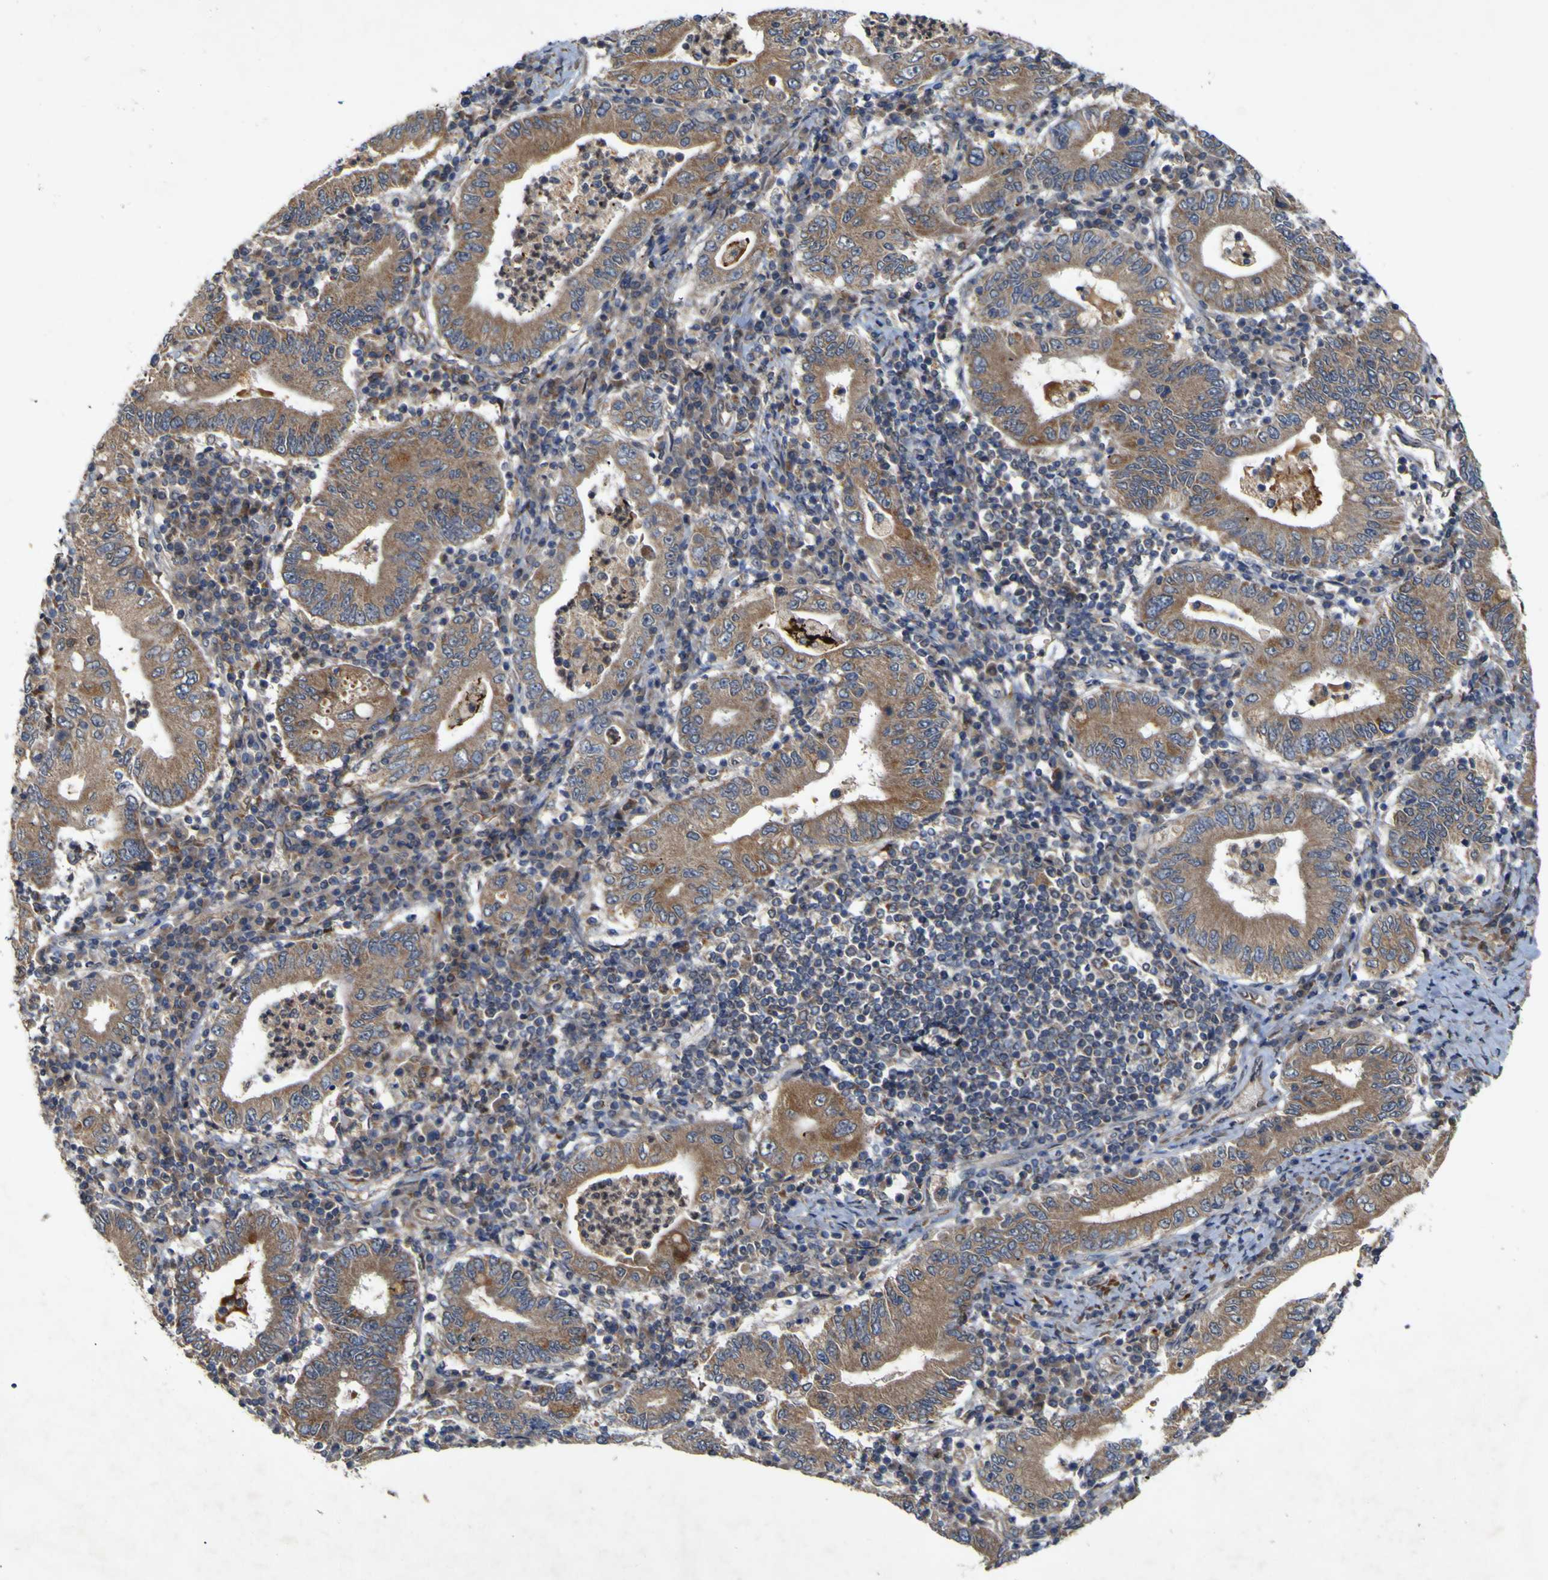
{"staining": {"intensity": "moderate", "quantity": ">75%", "location": "cytoplasmic/membranous"}, "tissue": "stomach cancer", "cell_type": "Tumor cells", "image_type": "cancer", "snomed": [{"axis": "morphology", "description": "Normal tissue, NOS"}, {"axis": "morphology", "description": "Adenocarcinoma, NOS"}, {"axis": "topography", "description": "Esophagus"}, {"axis": "topography", "description": "Stomach, upper"}, {"axis": "topography", "description": "Peripheral nerve tissue"}], "caption": "The immunohistochemical stain highlights moderate cytoplasmic/membranous positivity in tumor cells of stomach cancer tissue.", "gene": "IRAK2", "patient": {"sex": "male", "age": 62}}